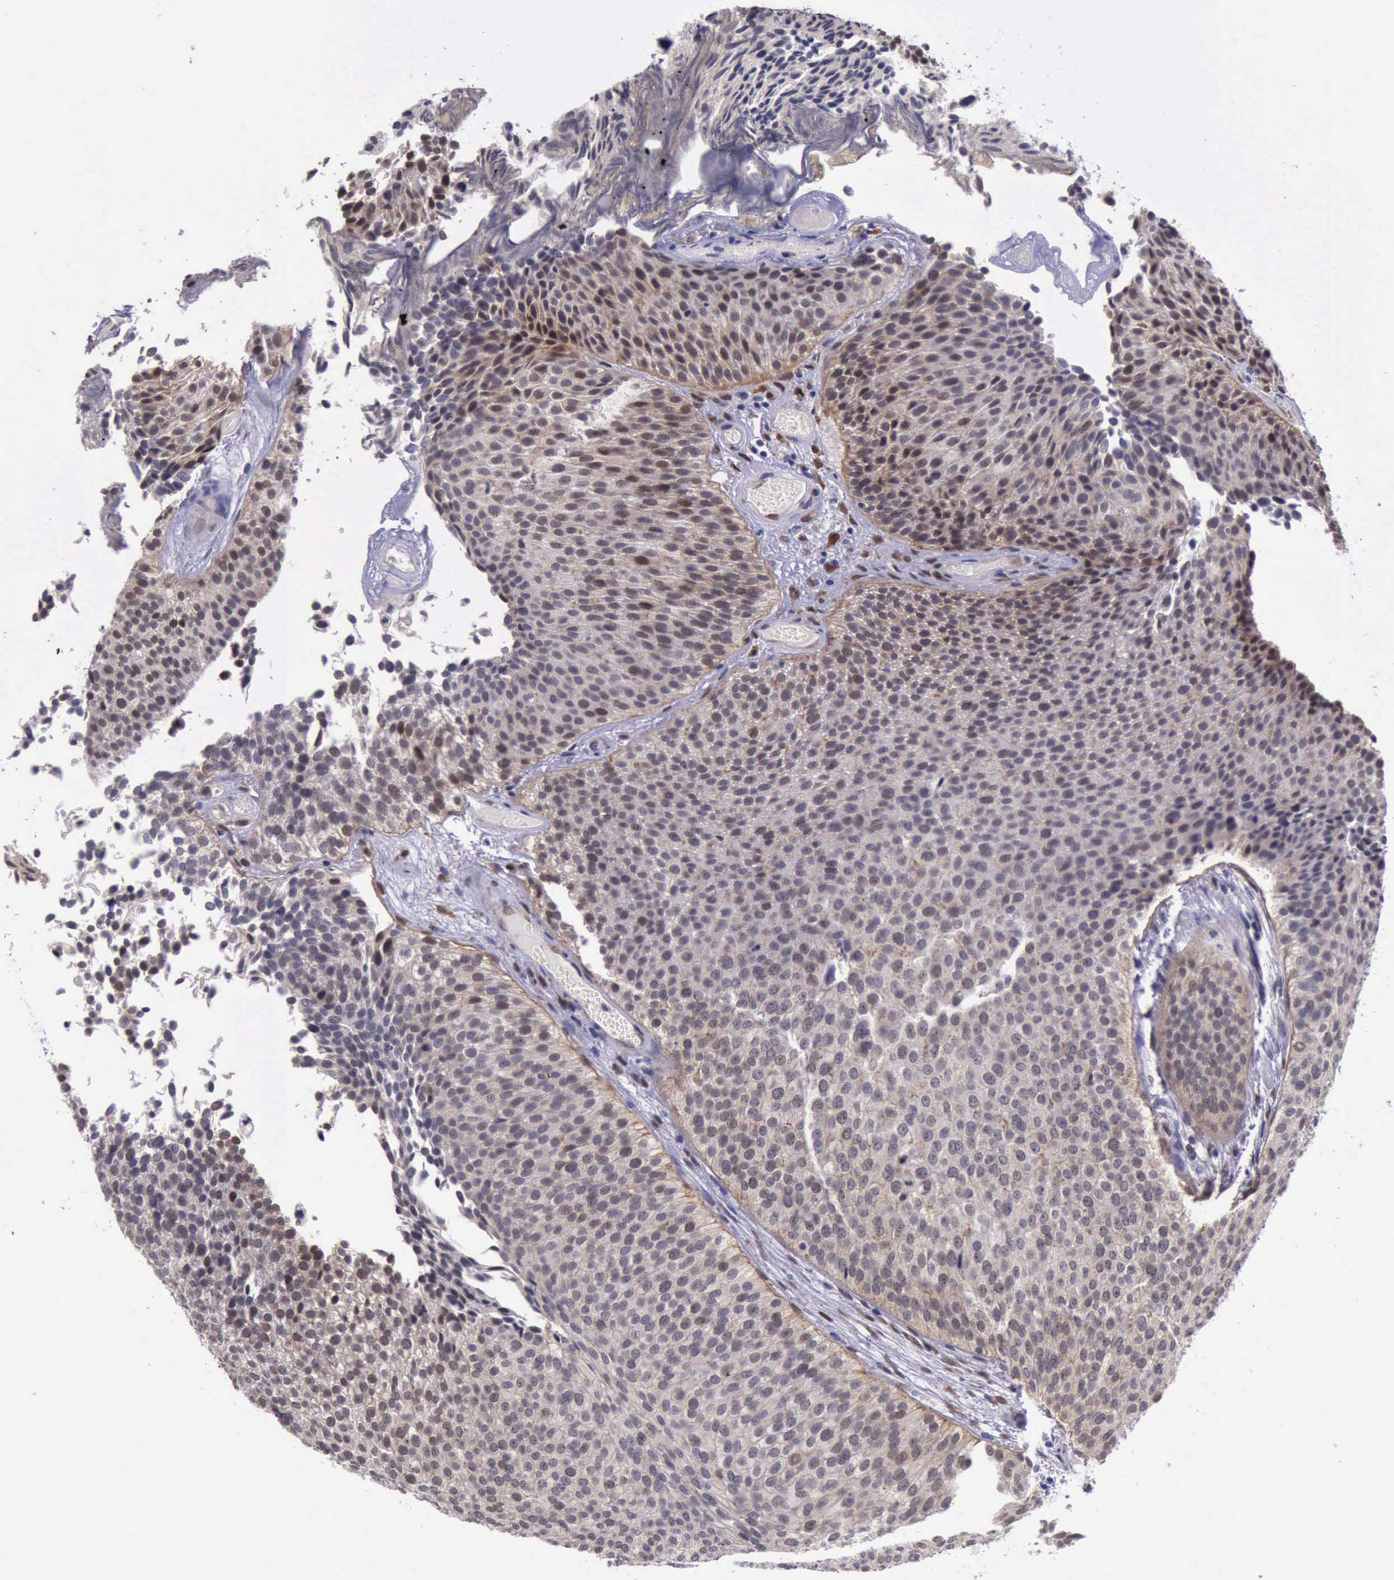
{"staining": {"intensity": "moderate", "quantity": ">75%", "location": "cytoplasmic/membranous"}, "tissue": "urothelial cancer", "cell_type": "Tumor cells", "image_type": "cancer", "snomed": [{"axis": "morphology", "description": "Urothelial carcinoma, Low grade"}, {"axis": "topography", "description": "Urinary bladder"}], "caption": "Urothelial cancer tissue exhibits moderate cytoplasmic/membranous positivity in approximately >75% of tumor cells, visualized by immunohistochemistry. Ihc stains the protein in brown and the nuclei are stained blue.", "gene": "PLEK2", "patient": {"sex": "male", "age": 84}}